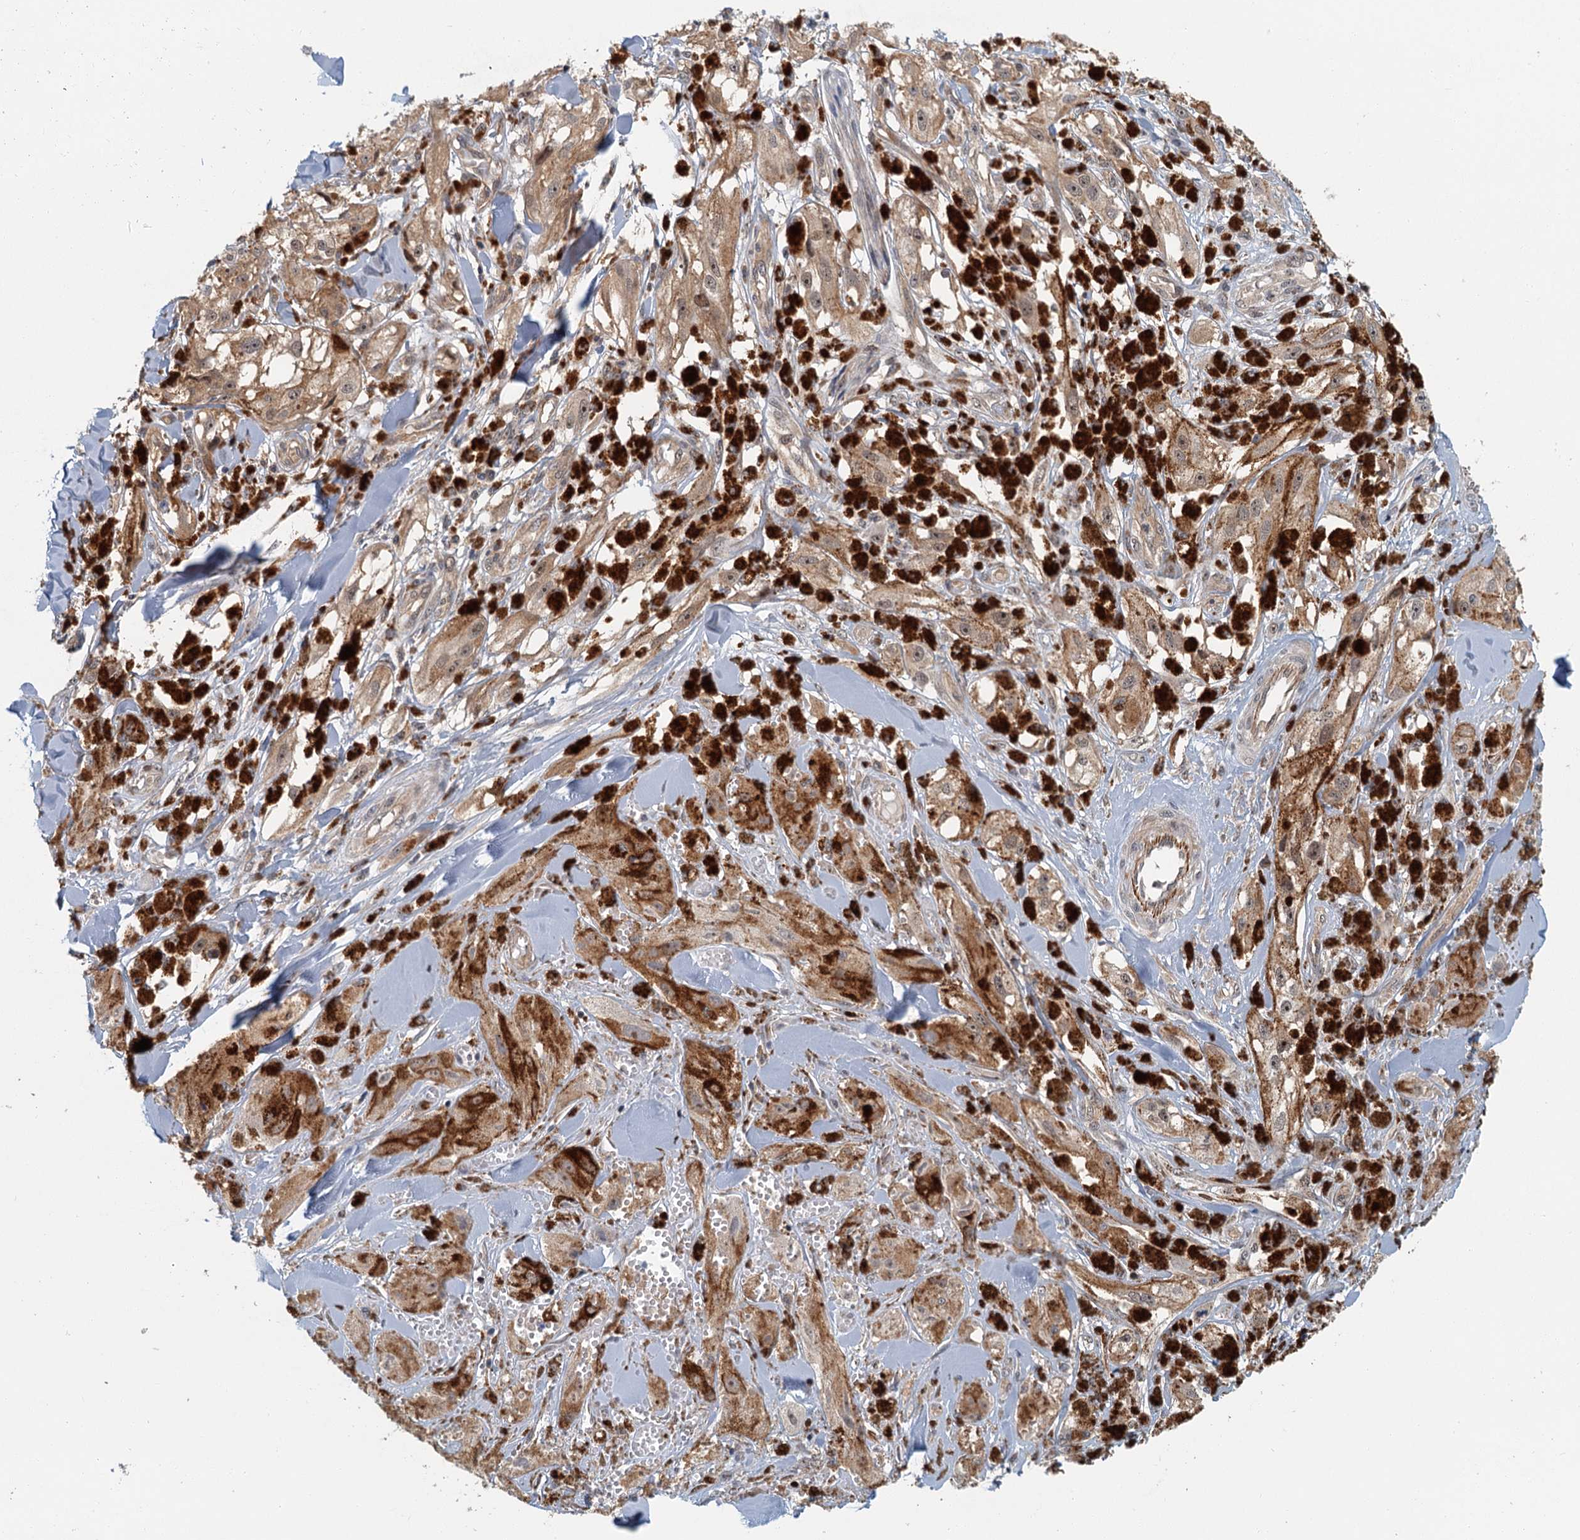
{"staining": {"intensity": "weak", "quantity": ">75%", "location": "cytoplasmic/membranous,nuclear"}, "tissue": "melanoma", "cell_type": "Tumor cells", "image_type": "cancer", "snomed": [{"axis": "morphology", "description": "Malignant melanoma, NOS"}, {"axis": "topography", "description": "Skin"}], "caption": "Malignant melanoma stained with immunohistochemistry (IHC) displays weak cytoplasmic/membranous and nuclear positivity in about >75% of tumor cells.", "gene": "TAS2R42", "patient": {"sex": "male", "age": 88}}